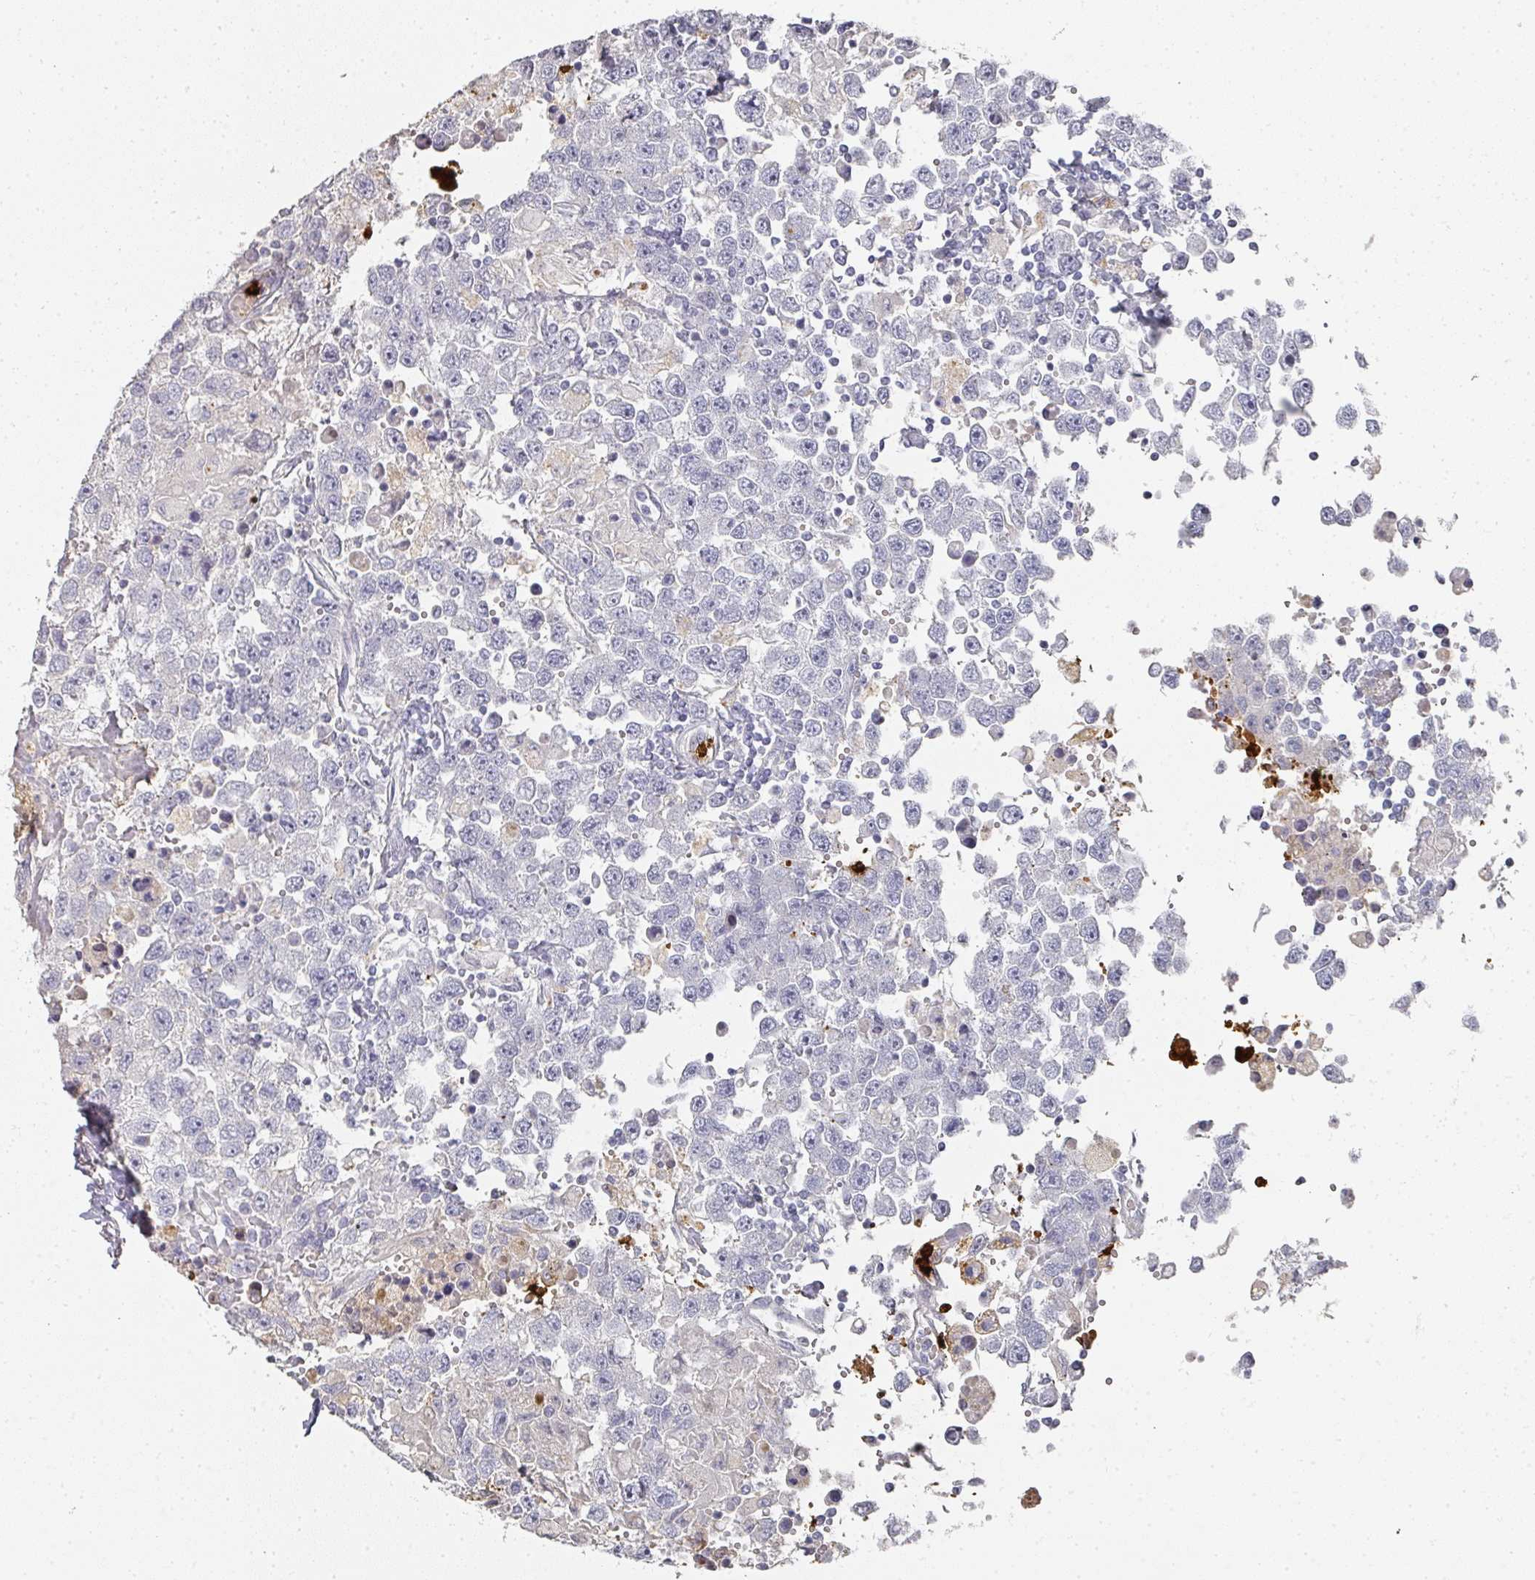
{"staining": {"intensity": "negative", "quantity": "none", "location": "none"}, "tissue": "testis cancer", "cell_type": "Tumor cells", "image_type": "cancer", "snomed": [{"axis": "morphology", "description": "Carcinoma, Embryonal, NOS"}, {"axis": "topography", "description": "Testis"}], "caption": "This is an IHC histopathology image of testis cancer (embryonal carcinoma). There is no staining in tumor cells.", "gene": "CAMP", "patient": {"sex": "male", "age": 83}}